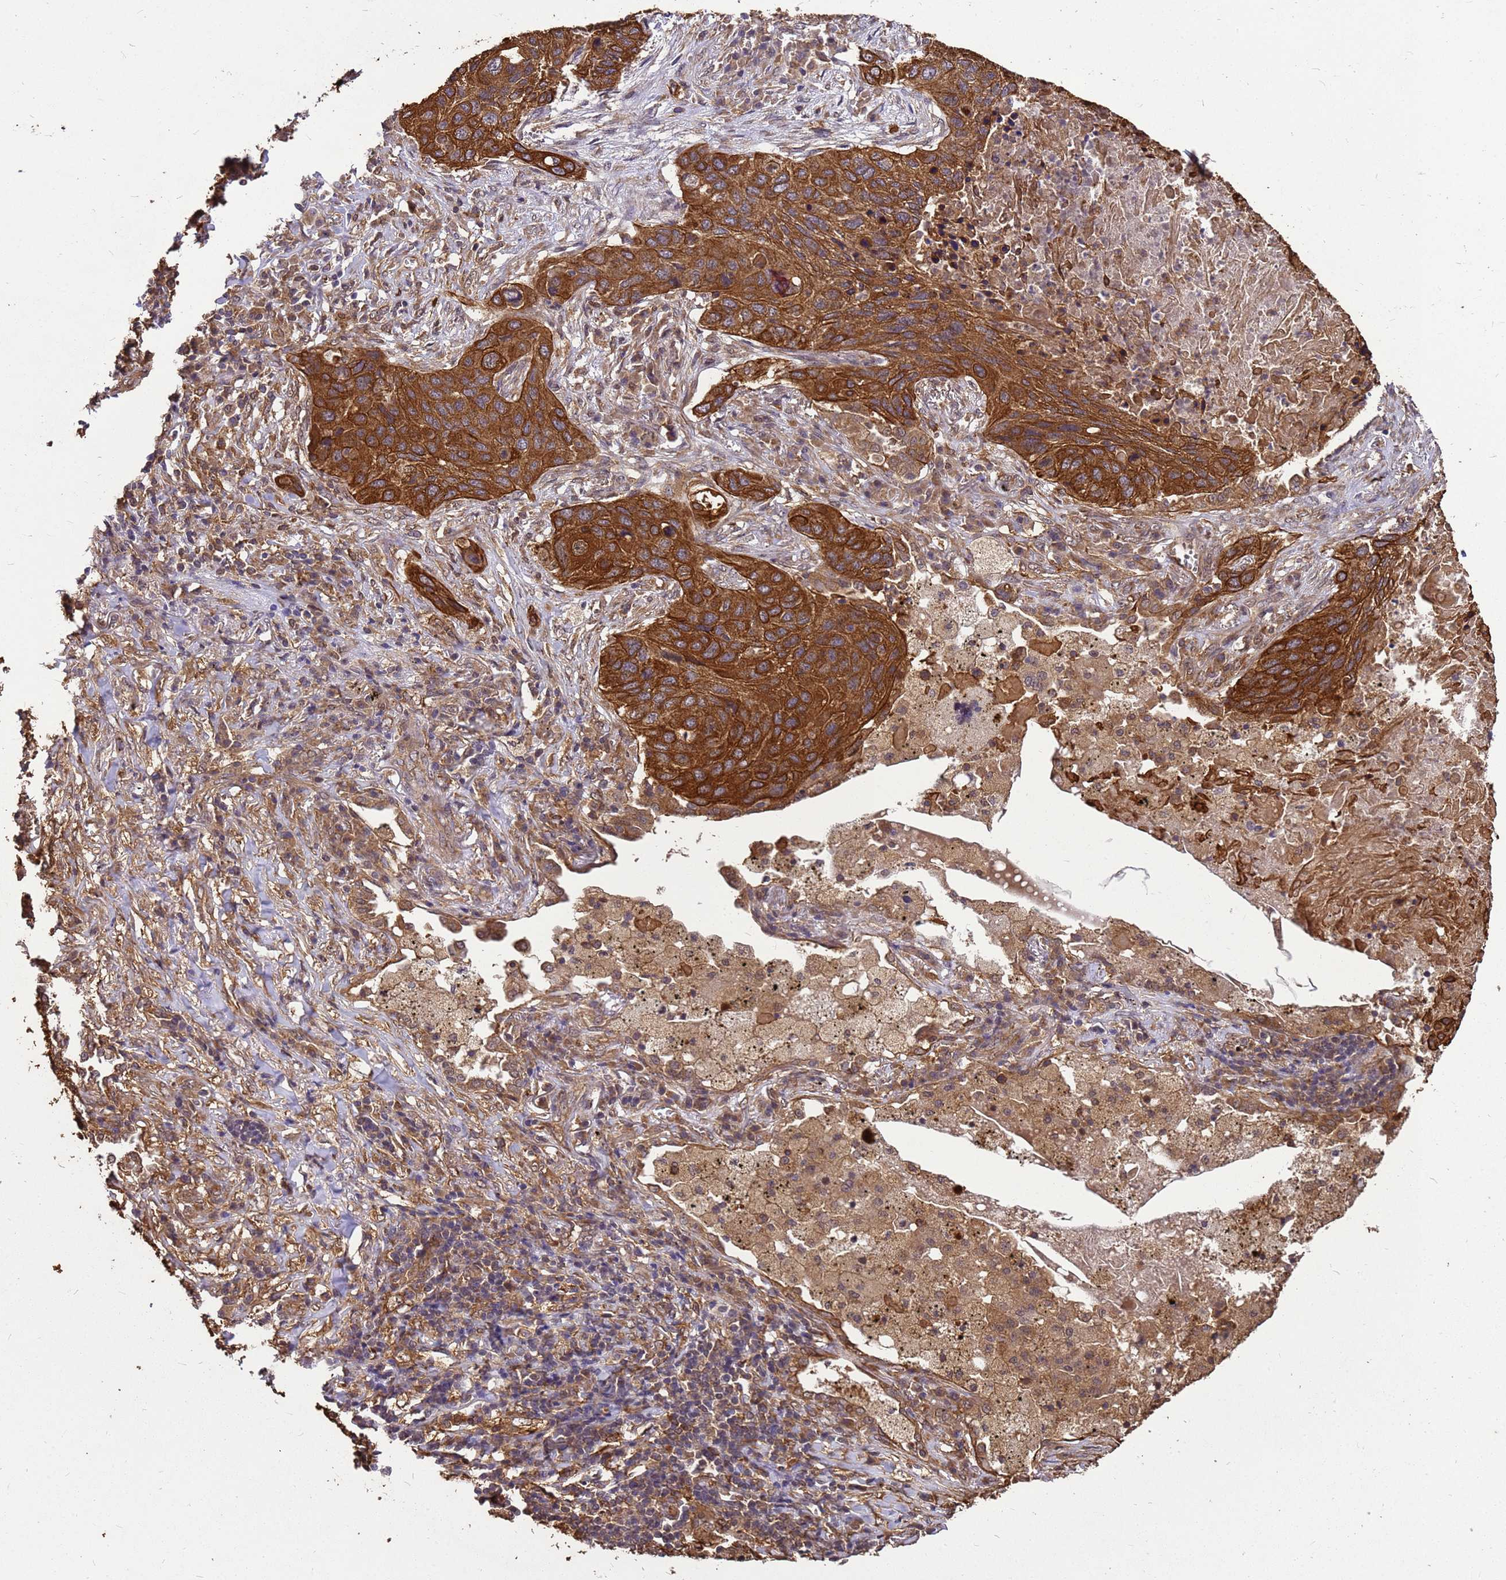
{"staining": {"intensity": "strong", "quantity": ">75%", "location": "cytoplasmic/membranous"}, "tissue": "lung cancer", "cell_type": "Tumor cells", "image_type": "cancer", "snomed": [{"axis": "morphology", "description": "Squamous cell carcinoma, NOS"}, {"axis": "topography", "description": "Lung"}], "caption": "Lung cancer (squamous cell carcinoma) tissue shows strong cytoplasmic/membranous expression in about >75% of tumor cells (Brightfield microscopy of DAB IHC at high magnification).", "gene": "ZNF618", "patient": {"sex": "female", "age": 63}}